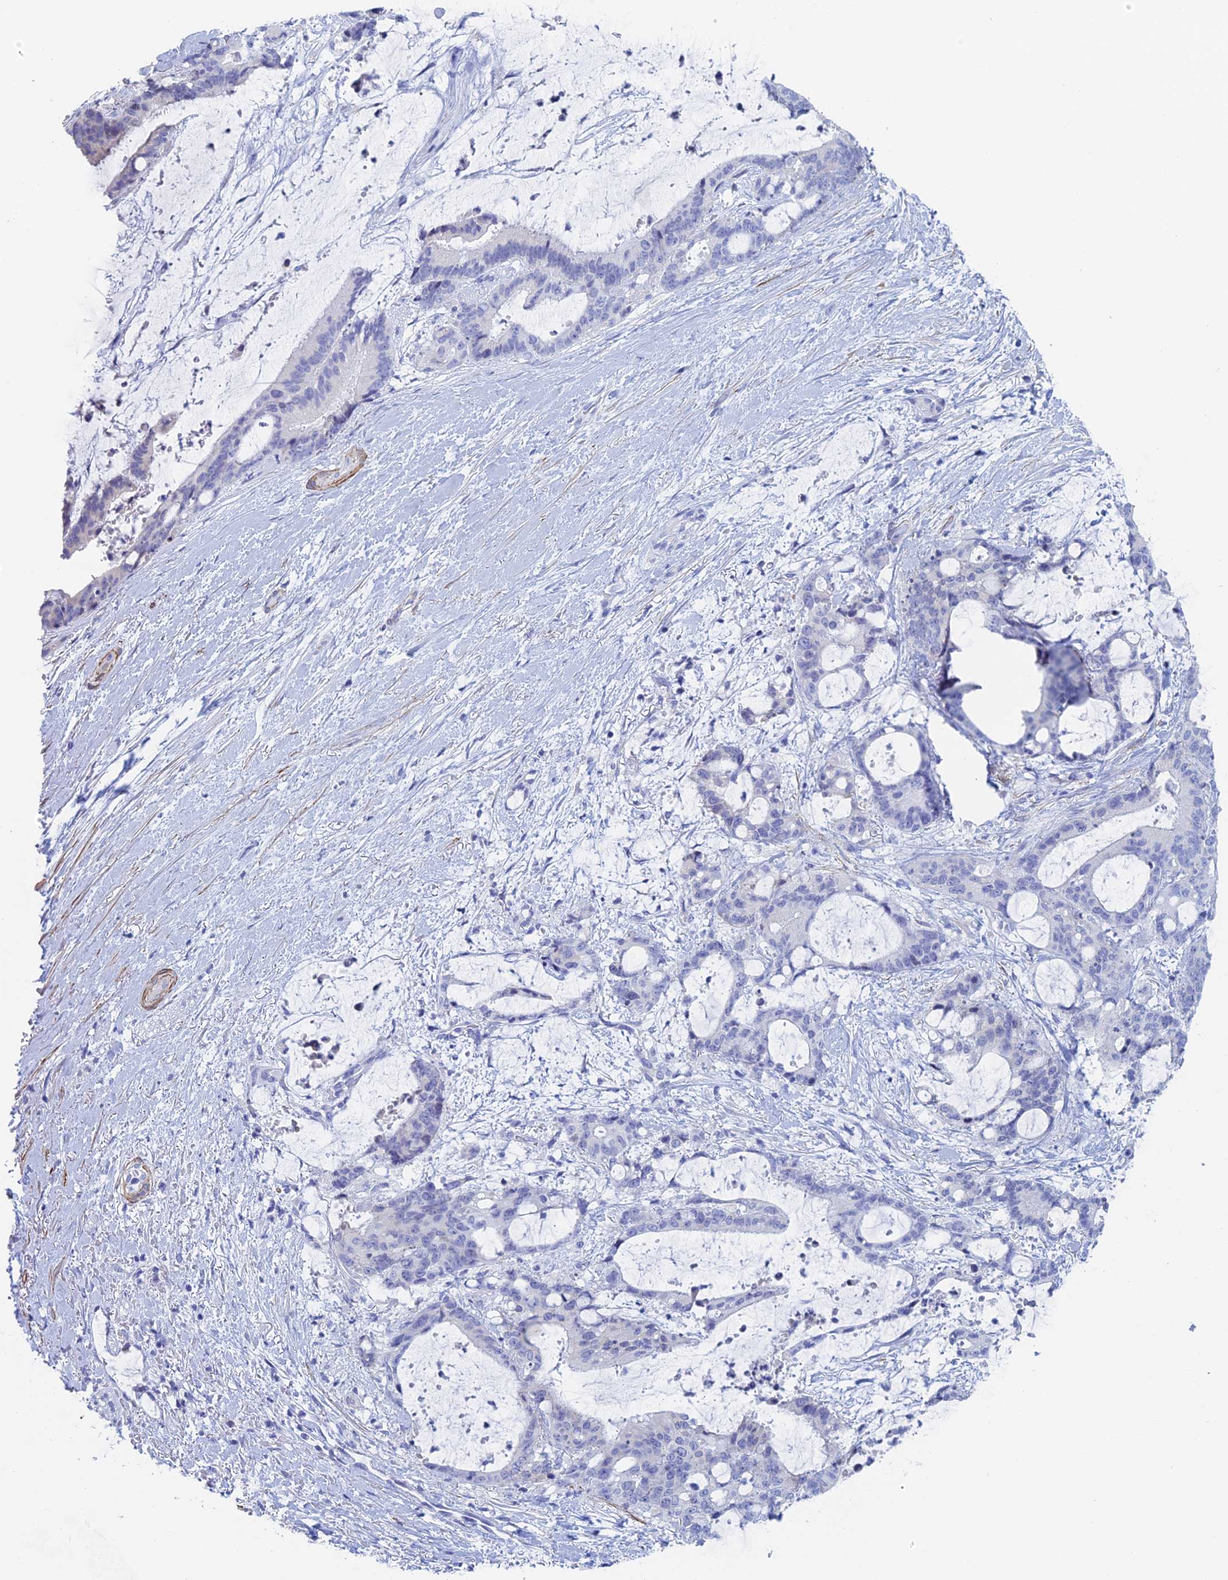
{"staining": {"intensity": "negative", "quantity": "none", "location": "none"}, "tissue": "liver cancer", "cell_type": "Tumor cells", "image_type": "cancer", "snomed": [{"axis": "morphology", "description": "Normal tissue, NOS"}, {"axis": "morphology", "description": "Cholangiocarcinoma"}, {"axis": "topography", "description": "Liver"}, {"axis": "topography", "description": "Peripheral nerve tissue"}], "caption": "Protein analysis of cholangiocarcinoma (liver) demonstrates no significant expression in tumor cells.", "gene": "KCNK18", "patient": {"sex": "female", "age": 73}}